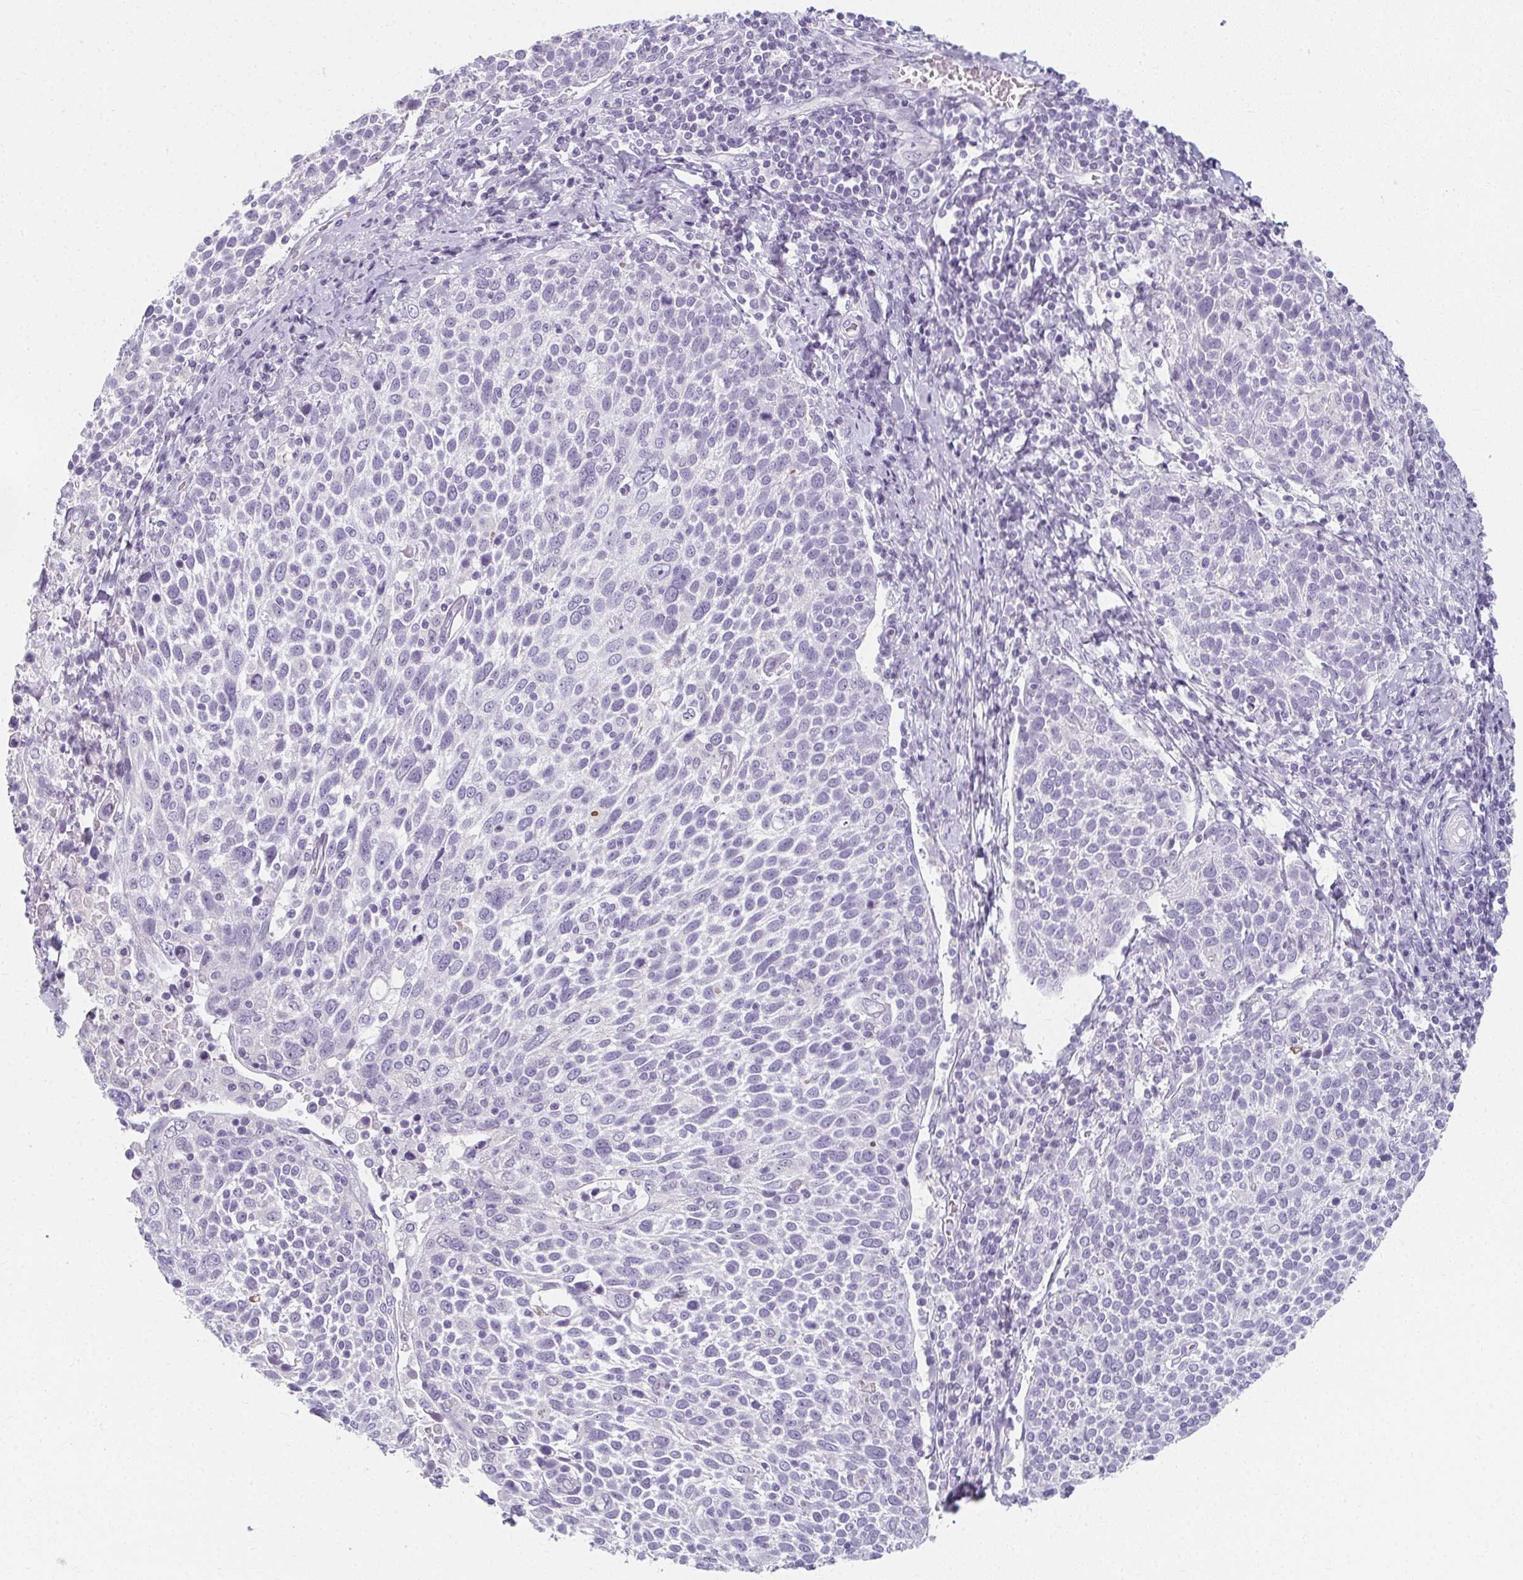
{"staining": {"intensity": "negative", "quantity": "none", "location": "none"}, "tissue": "cervical cancer", "cell_type": "Tumor cells", "image_type": "cancer", "snomed": [{"axis": "morphology", "description": "Squamous cell carcinoma, NOS"}, {"axis": "topography", "description": "Cervix"}], "caption": "This is a image of IHC staining of cervical cancer (squamous cell carcinoma), which shows no expression in tumor cells. (IHC, brightfield microscopy, high magnification).", "gene": "CAMKV", "patient": {"sex": "female", "age": 61}}